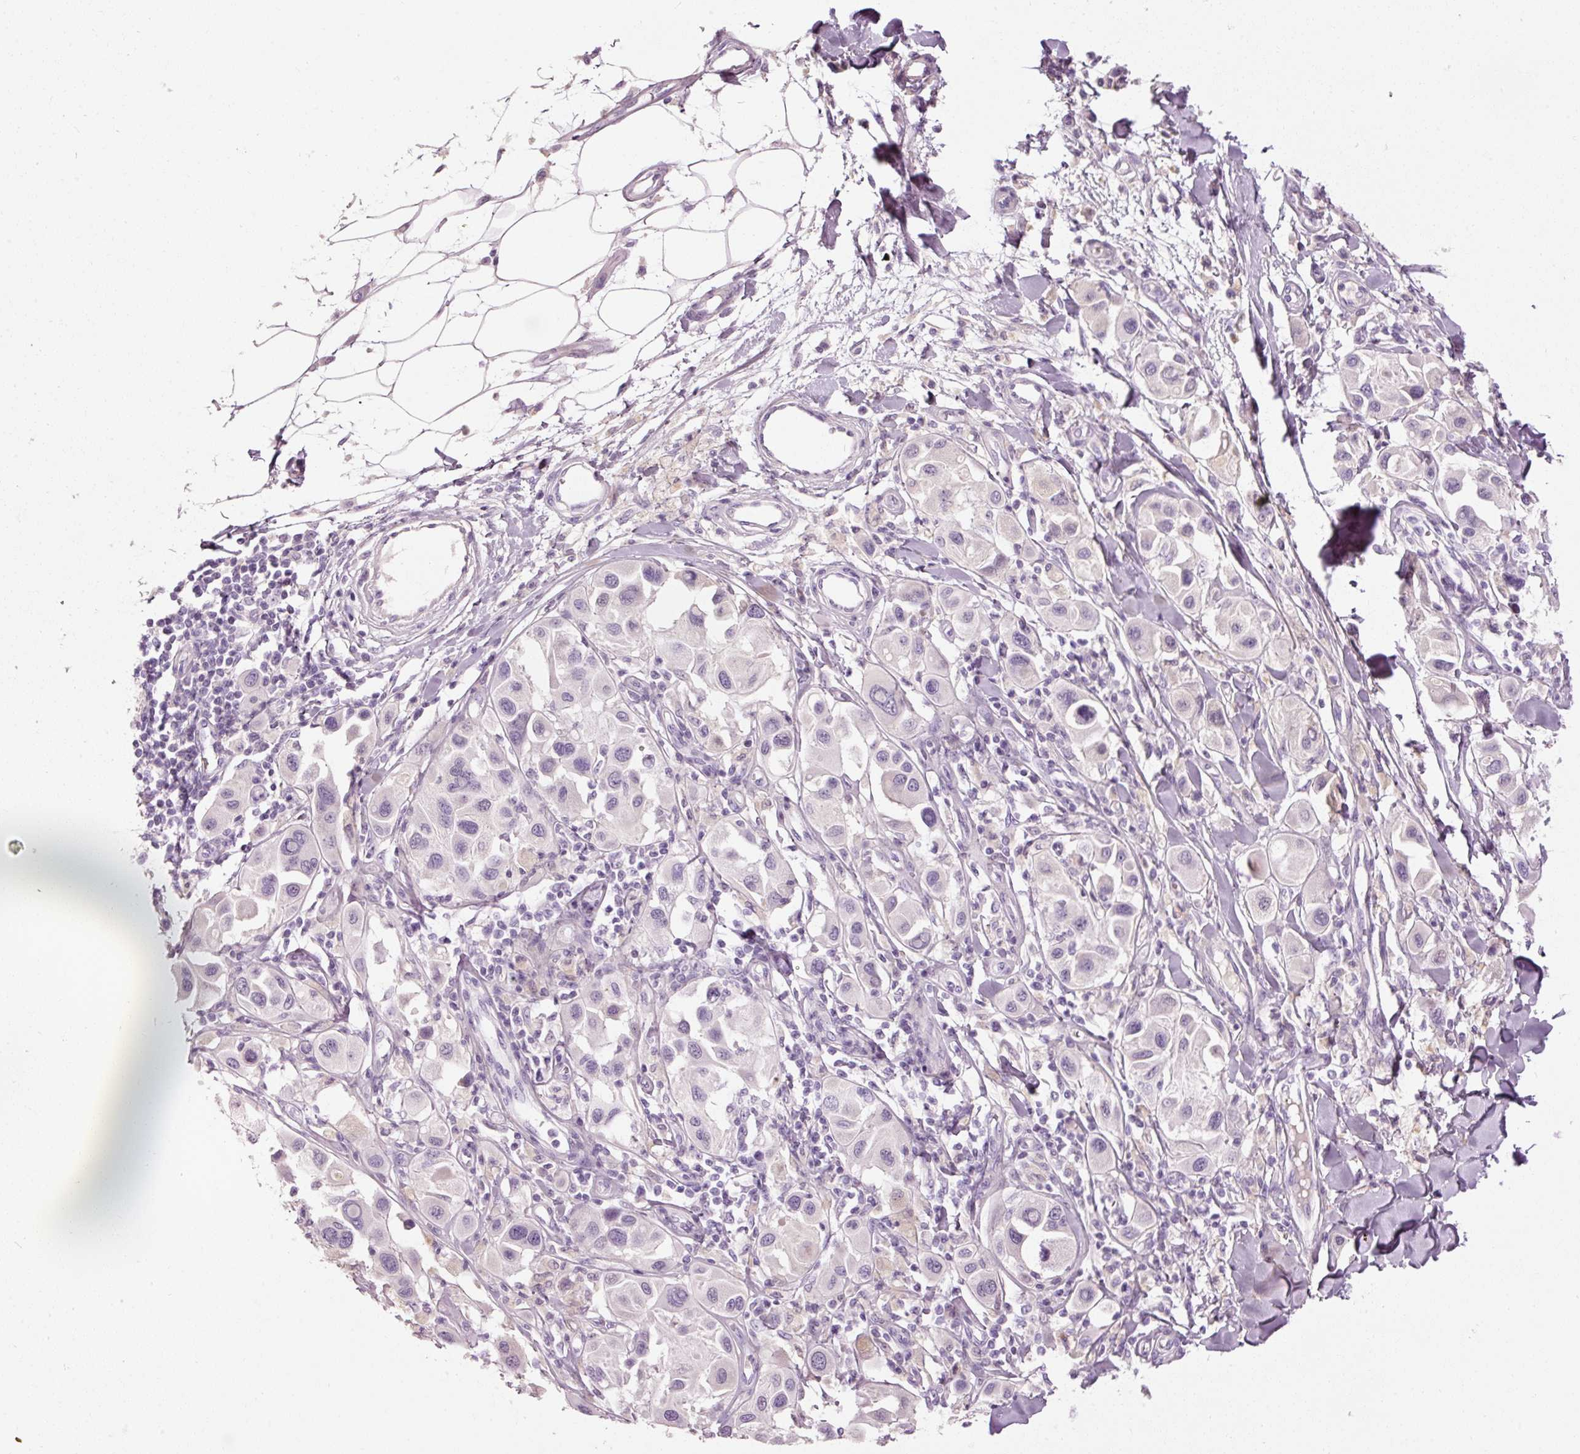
{"staining": {"intensity": "negative", "quantity": "none", "location": "none"}, "tissue": "melanoma", "cell_type": "Tumor cells", "image_type": "cancer", "snomed": [{"axis": "morphology", "description": "Malignant melanoma, Metastatic site"}, {"axis": "topography", "description": "Skin"}], "caption": "Immunohistochemistry (IHC) histopathology image of human malignant melanoma (metastatic site) stained for a protein (brown), which reveals no expression in tumor cells.", "gene": "MUC5AC", "patient": {"sex": "male", "age": 41}}